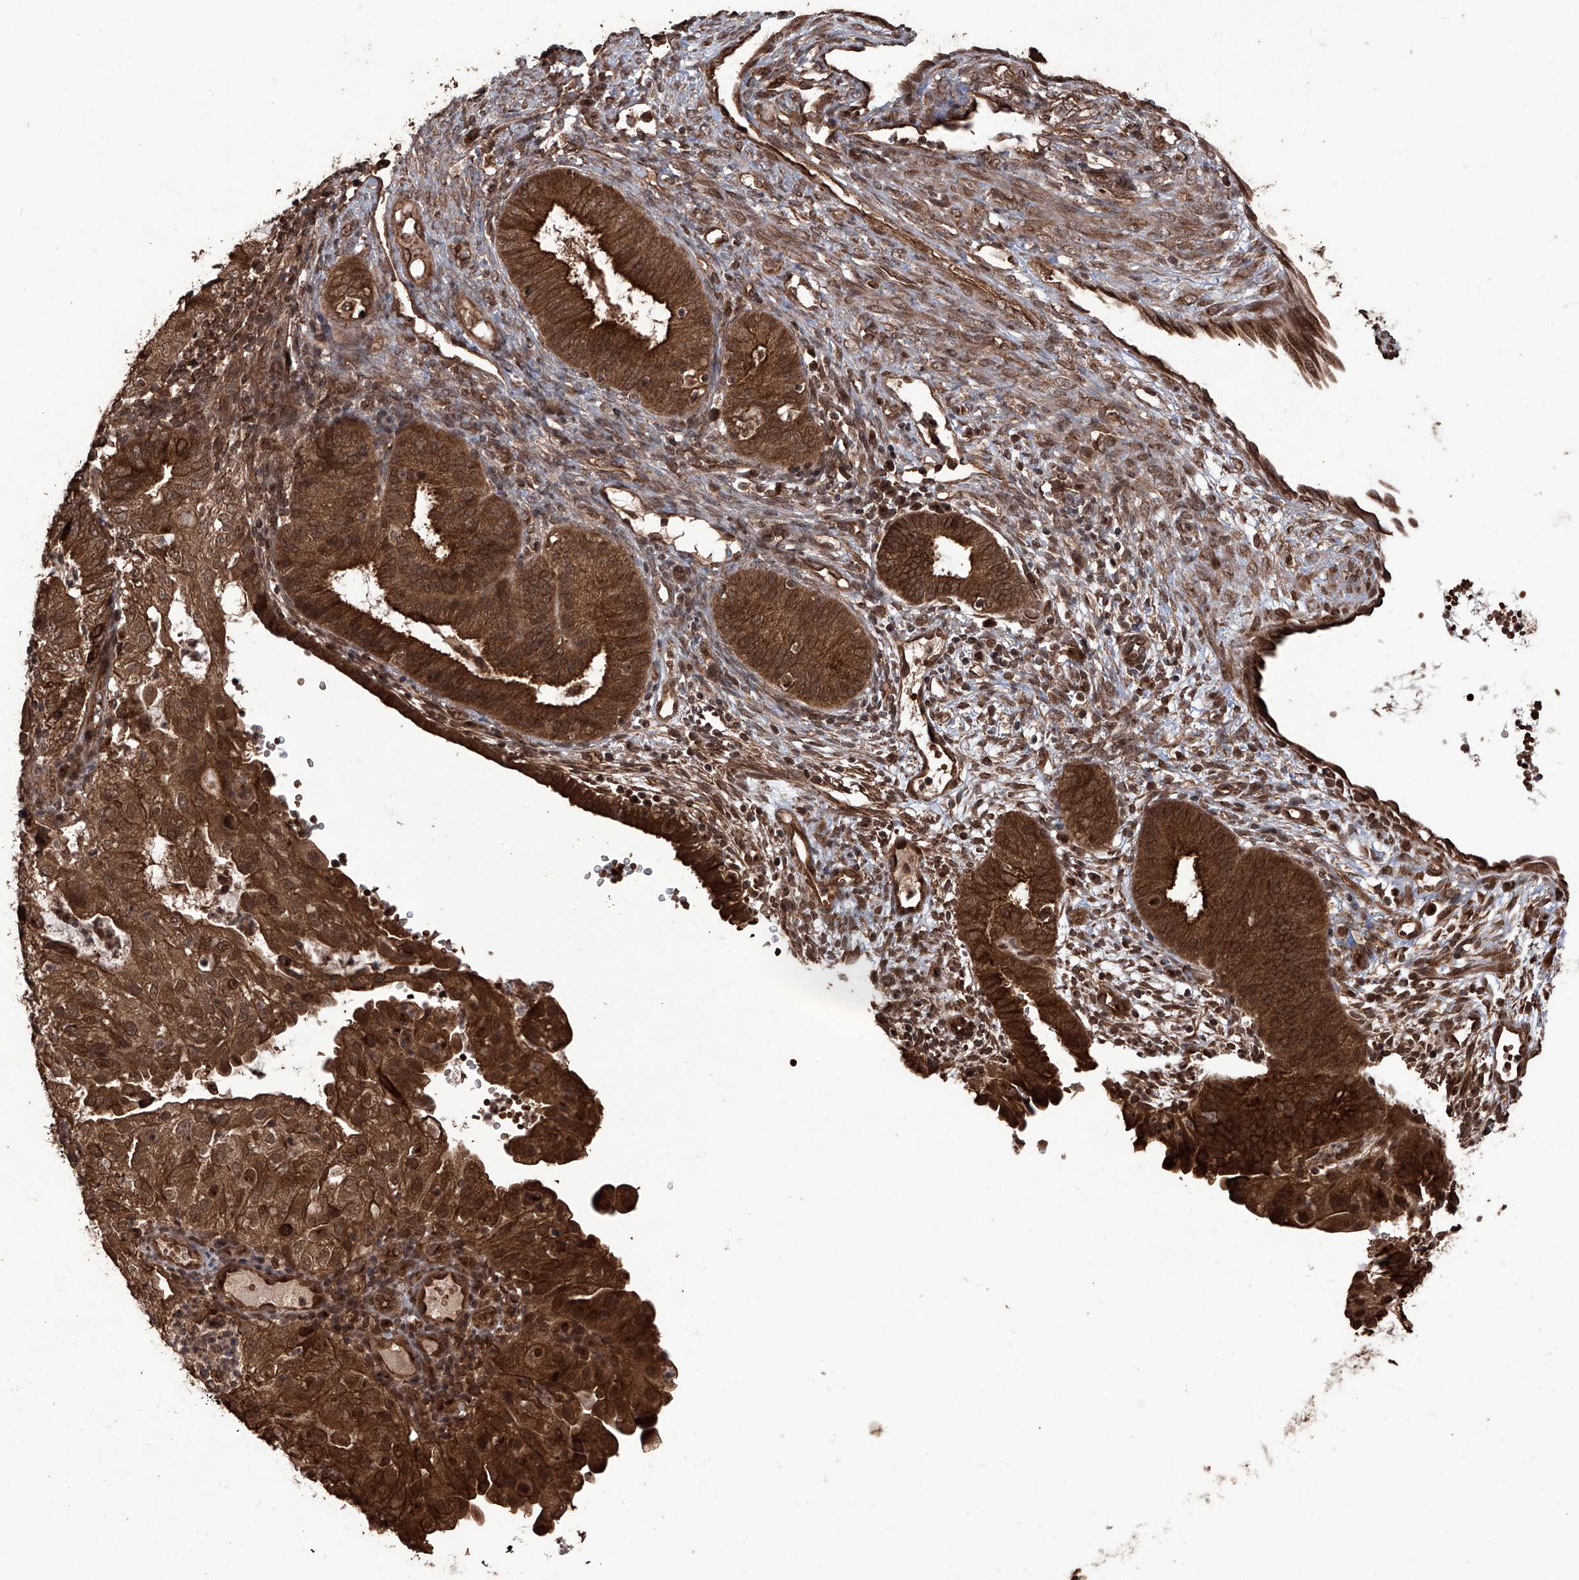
{"staining": {"intensity": "strong", "quantity": ">75%", "location": "cytoplasmic/membranous,nuclear"}, "tissue": "endometrial cancer", "cell_type": "Tumor cells", "image_type": "cancer", "snomed": [{"axis": "morphology", "description": "Adenocarcinoma, NOS"}, {"axis": "topography", "description": "Endometrium"}], "caption": "Protein staining displays strong cytoplasmic/membranous and nuclear expression in approximately >75% of tumor cells in endometrial cancer.", "gene": "LYSMD4", "patient": {"sex": "female", "age": 51}}